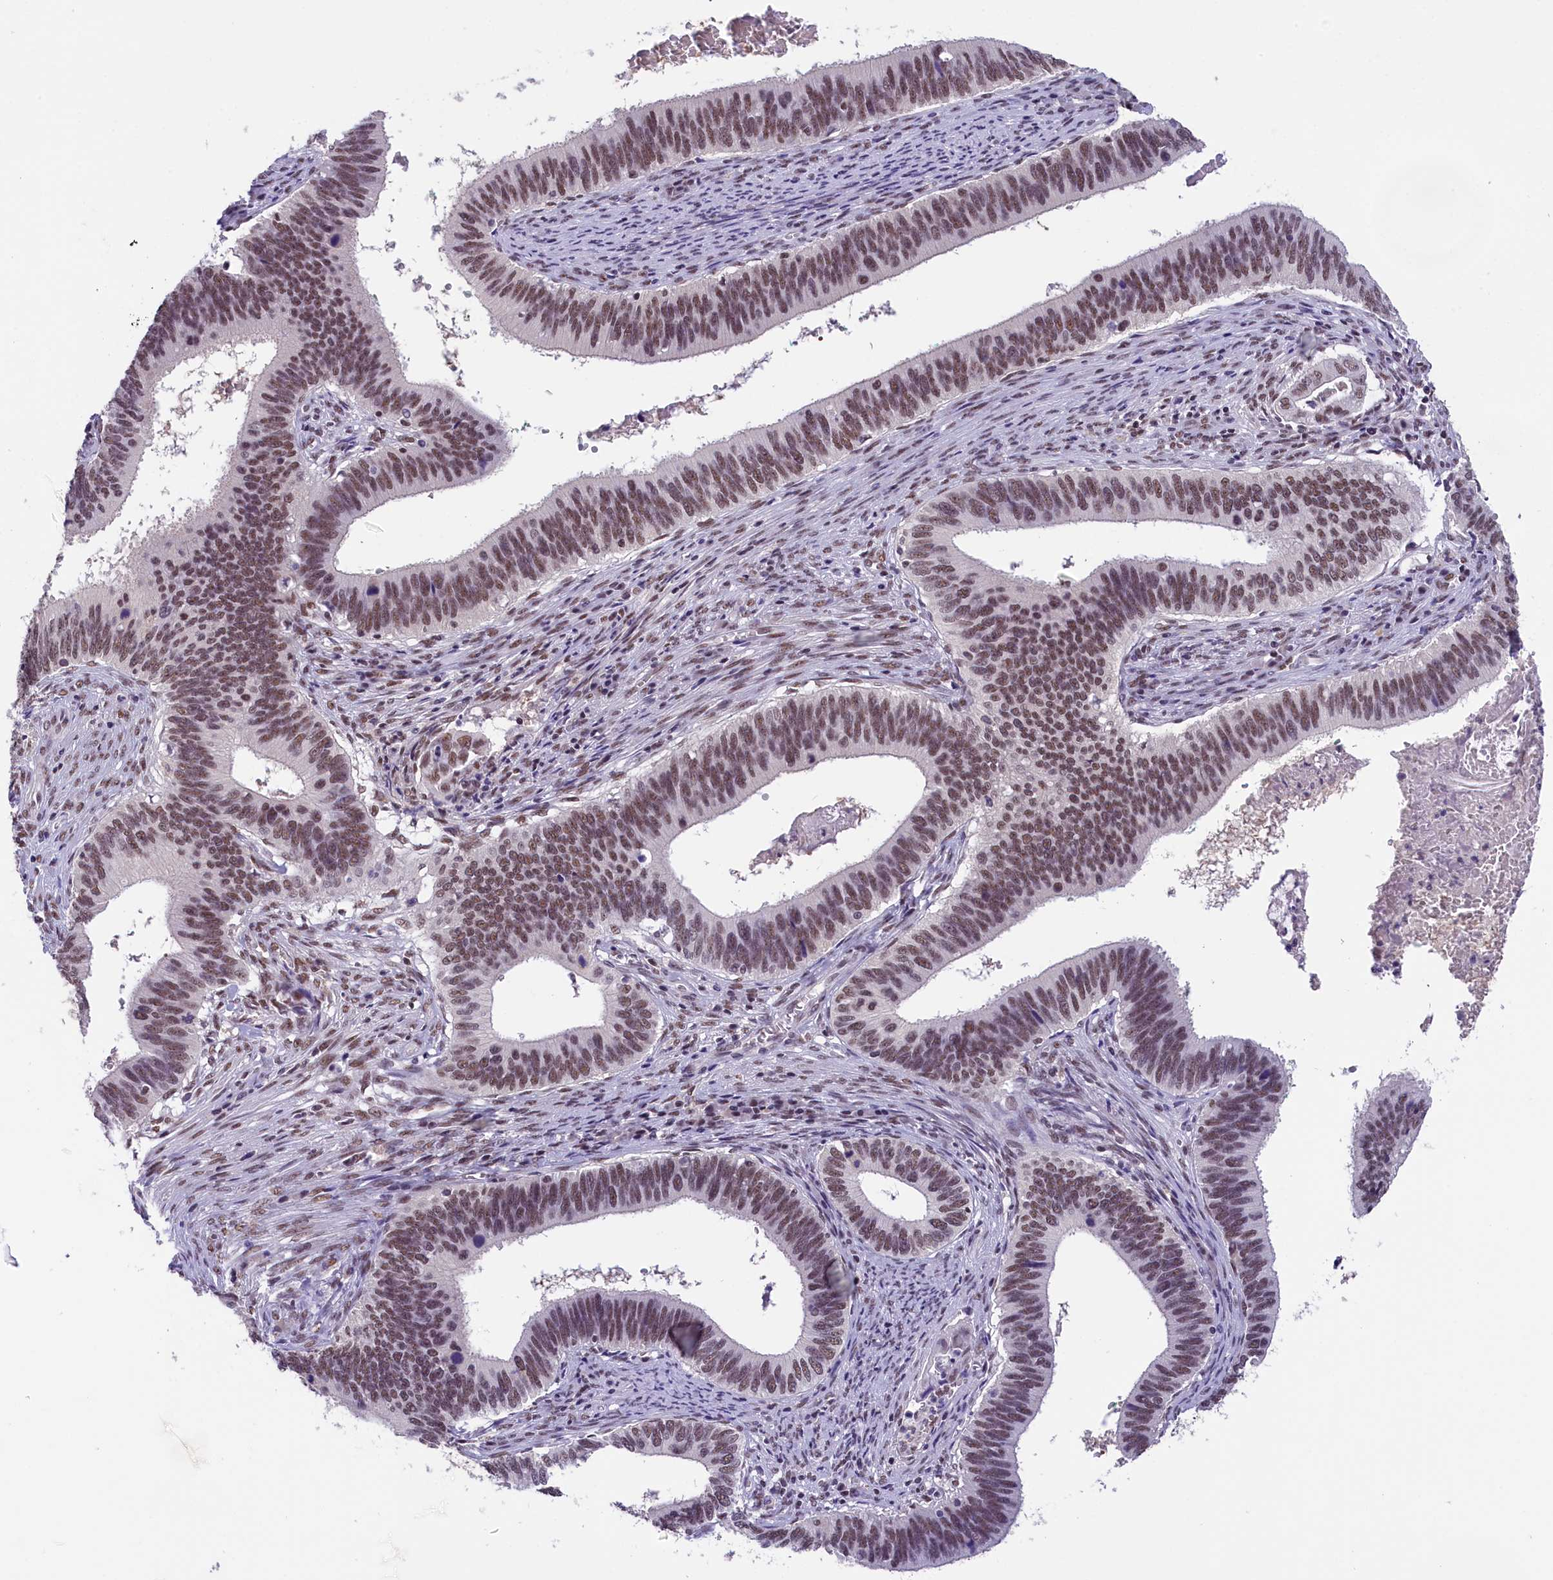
{"staining": {"intensity": "moderate", "quantity": ">75%", "location": "nuclear"}, "tissue": "cervical cancer", "cell_type": "Tumor cells", "image_type": "cancer", "snomed": [{"axis": "morphology", "description": "Adenocarcinoma, NOS"}, {"axis": "topography", "description": "Cervix"}], "caption": "Cervical cancer (adenocarcinoma) stained with immunohistochemistry displays moderate nuclear expression in approximately >75% of tumor cells. (DAB IHC, brown staining for protein, blue staining for nuclei).", "gene": "ZC3H4", "patient": {"sex": "female", "age": 42}}